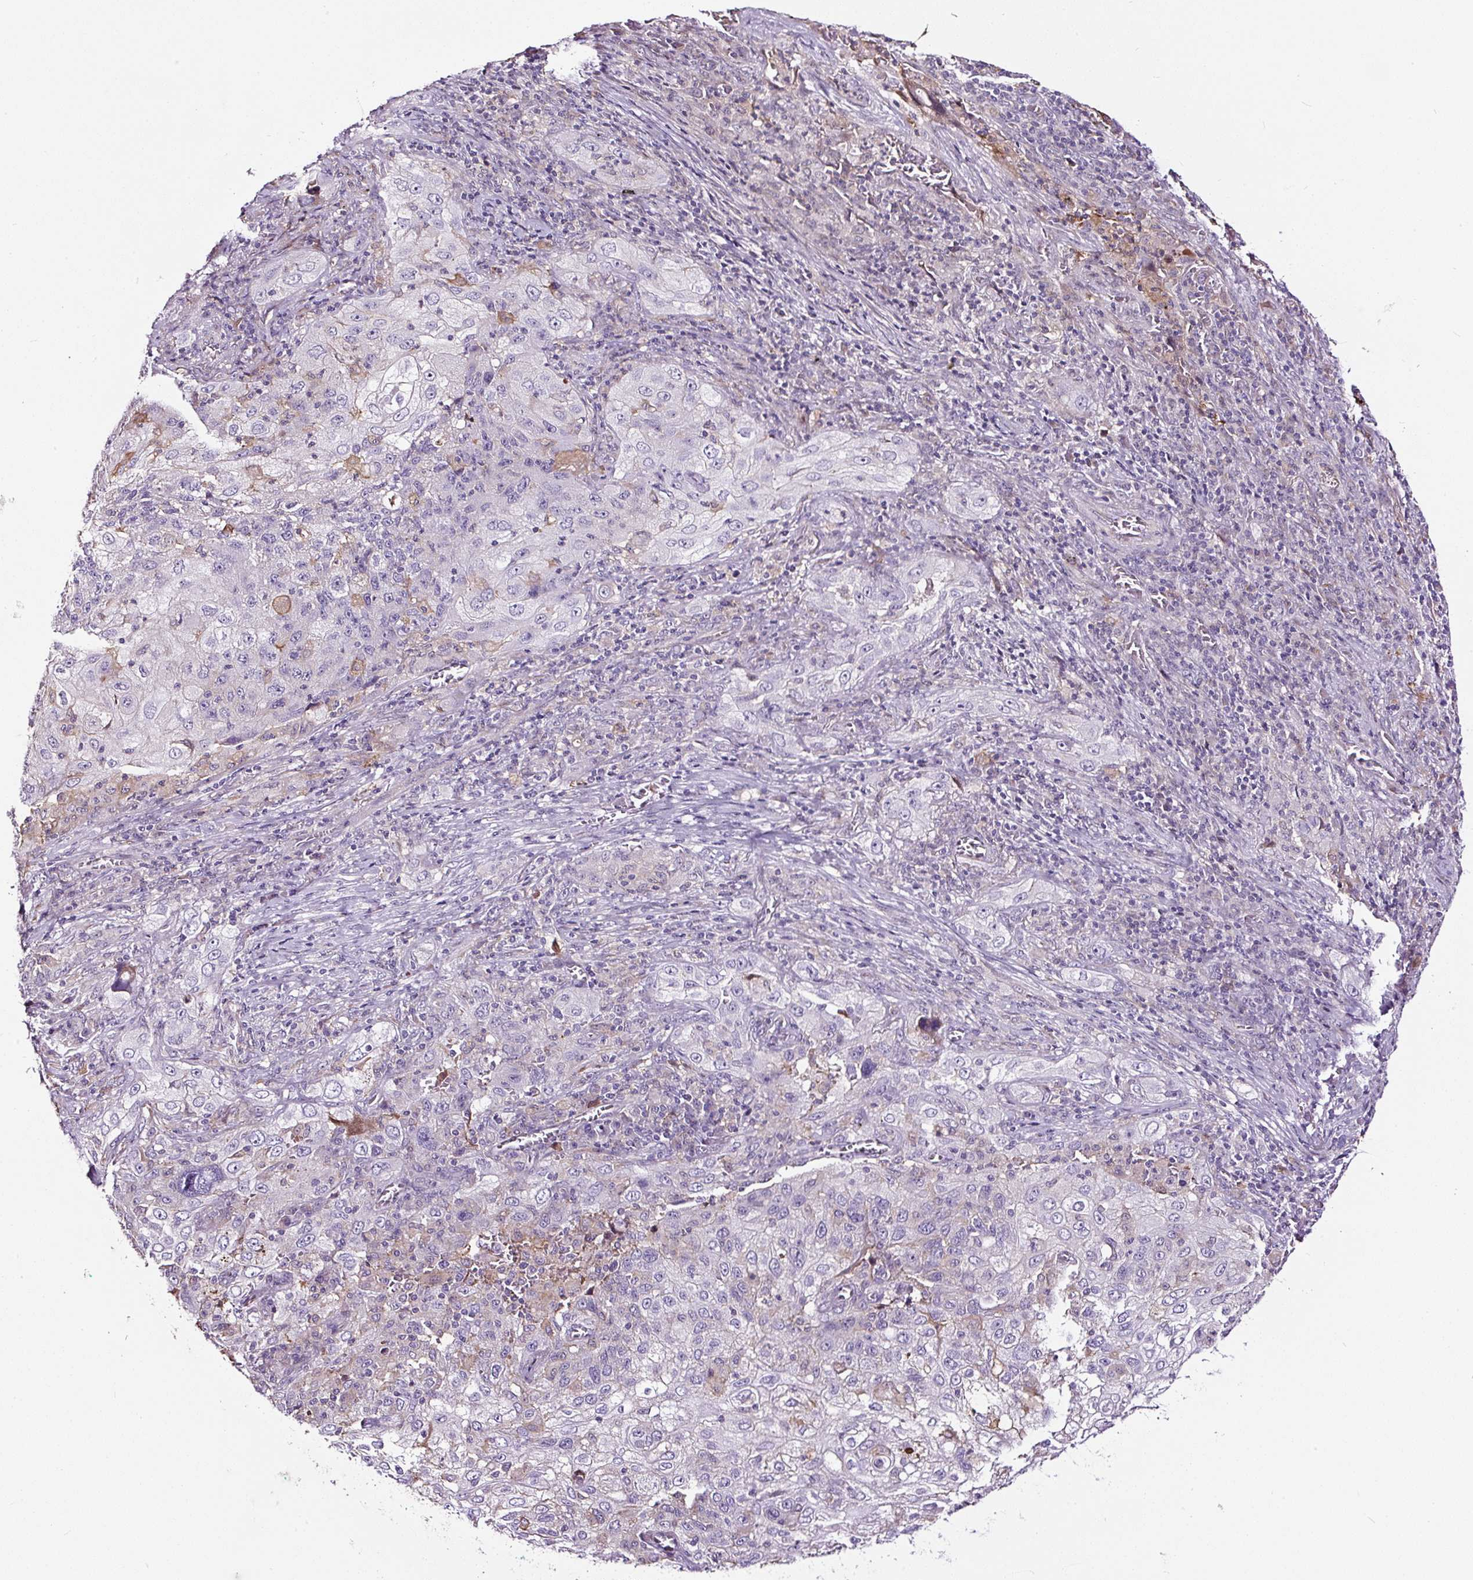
{"staining": {"intensity": "negative", "quantity": "none", "location": "none"}, "tissue": "lung cancer", "cell_type": "Tumor cells", "image_type": "cancer", "snomed": [{"axis": "morphology", "description": "Squamous cell carcinoma, NOS"}, {"axis": "topography", "description": "Lung"}], "caption": "Protein analysis of lung cancer (squamous cell carcinoma) reveals no significant positivity in tumor cells.", "gene": "LRRC24", "patient": {"sex": "female", "age": 69}}